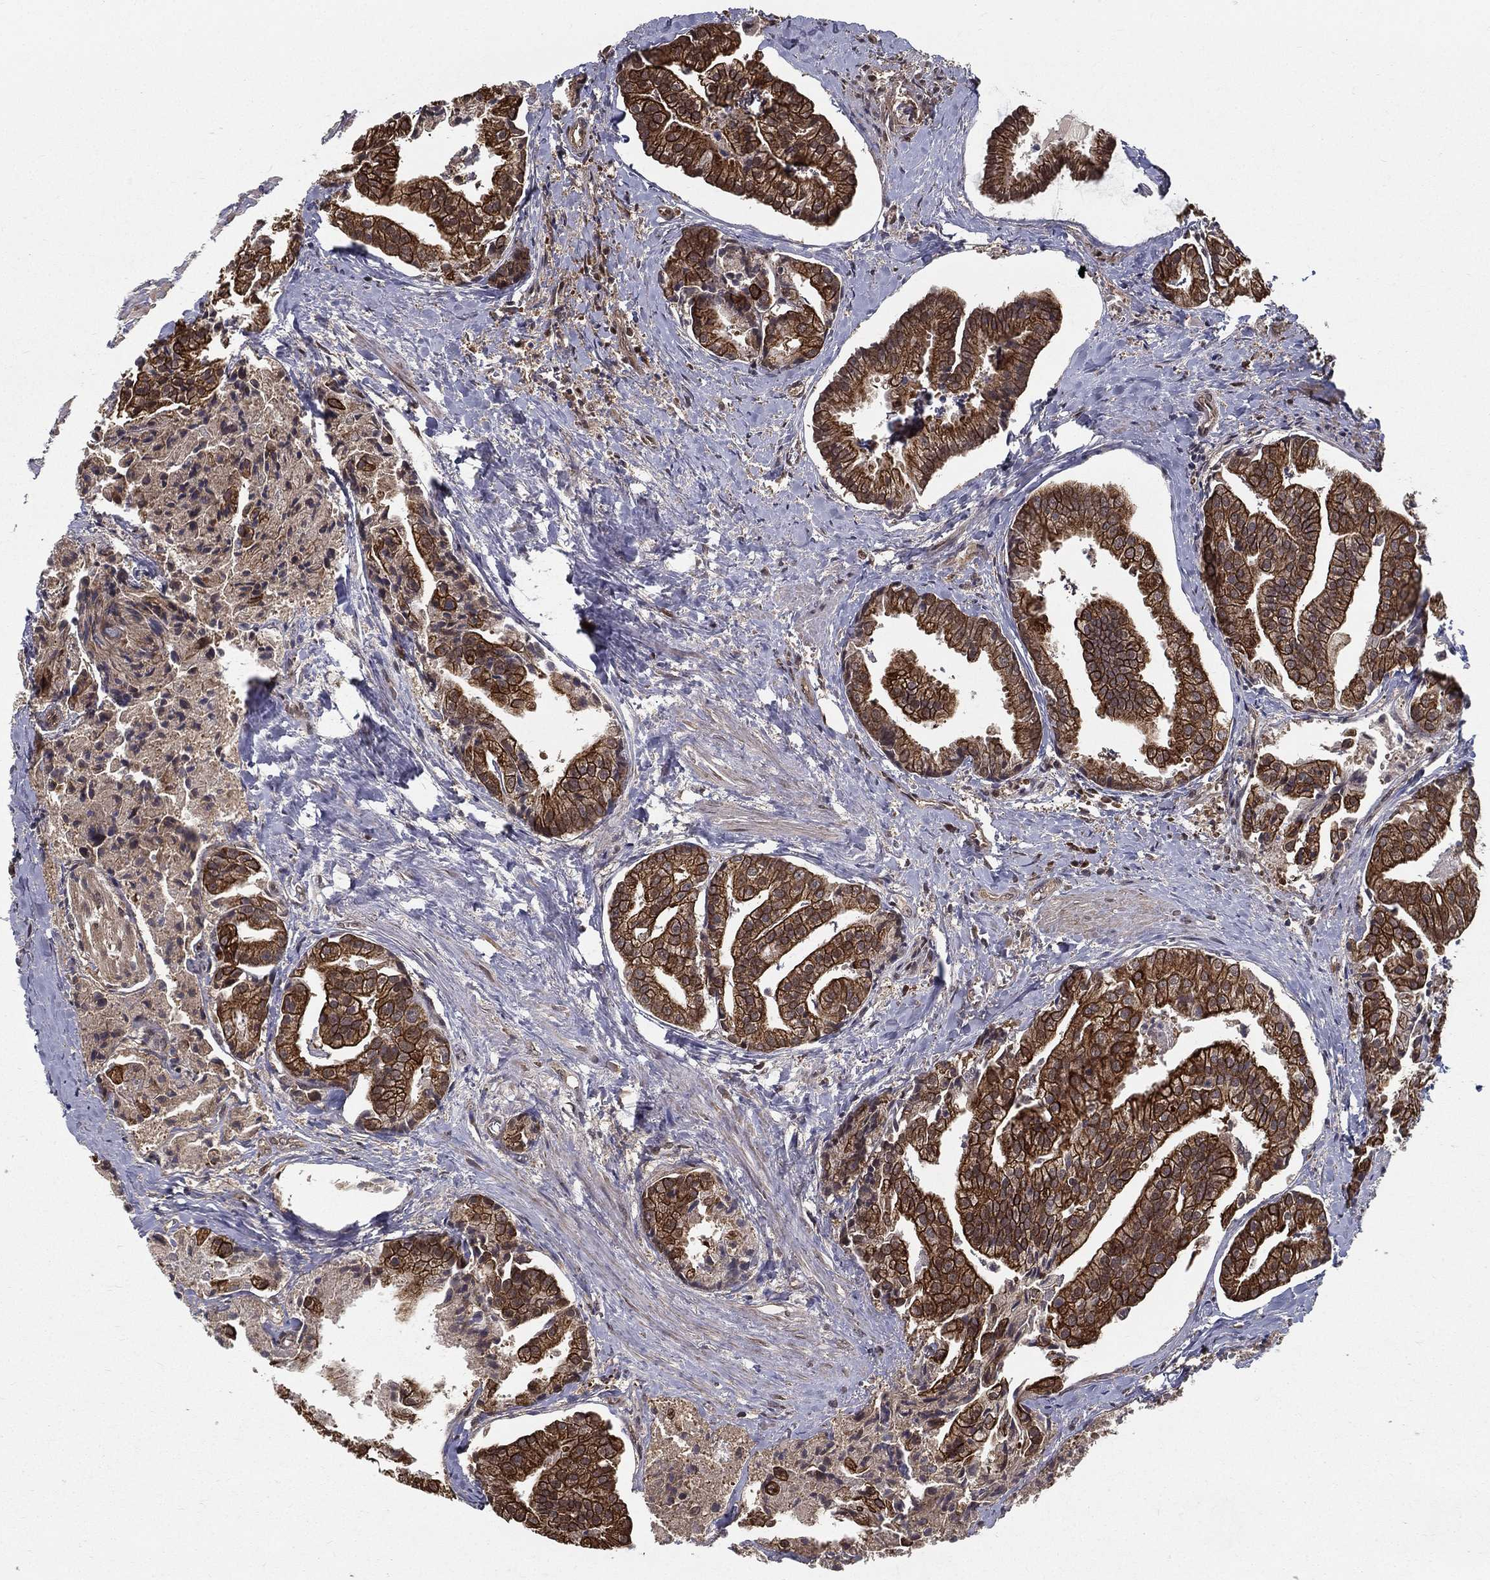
{"staining": {"intensity": "strong", "quantity": ">75%", "location": "cytoplasmic/membranous"}, "tissue": "prostate cancer", "cell_type": "Tumor cells", "image_type": "cancer", "snomed": [{"axis": "morphology", "description": "Adenocarcinoma, NOS"}, {"axis": "topography", "description": "Prostate and seminal vesicle, NOS"}, {"axis": "topography", "description": "Prostate"}], "caption": "Human prostate cancer stained with a brown dye exhibits strong cytoplasmic/membranous positive staining in about >75% of tumor cells.", "gene": "SLC6A6", "patient": {"sex": "male", "age": 44}}